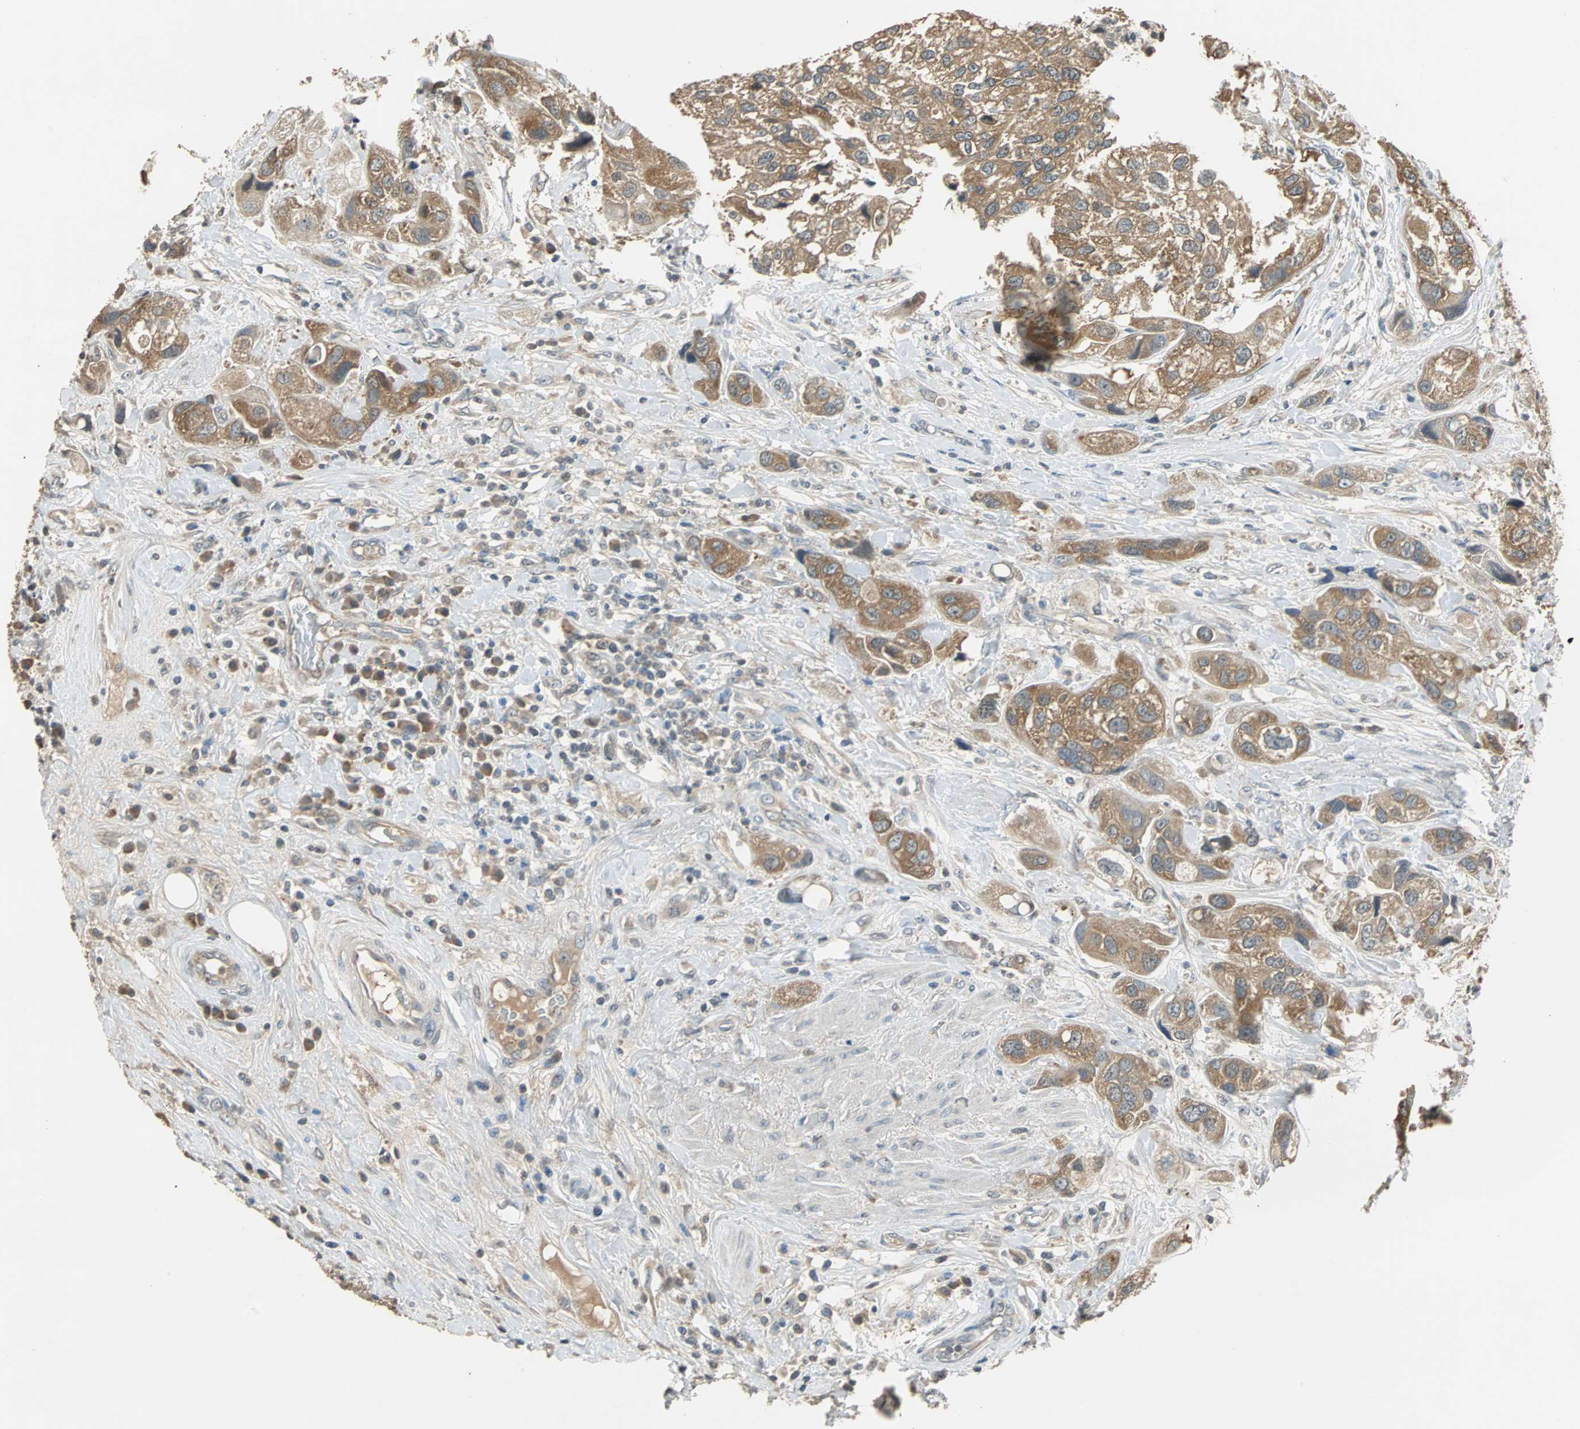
{"staining": {"intensity": "moderate", "quantity": ">75%", "location": "cytoplasmic/membranous"}, "tissue": "urothelial cancer", "cell_type": "Tumor cells", "image_type": "cancer", "snomed": [{"axis": "morphology", "description": "Urothelial carcinoma, High grade"}, {"axis": "topography", "description": "Urinary bladder"}], "caption": "This is a photomicrograph of IHC staining of urothelial carcinoma (high-grade), which shows moderate positivity in the cytoplasmic/membranous of tumor cells.", "gene": "ABHD2", "patient": {"sex": "female", "age": 64}}